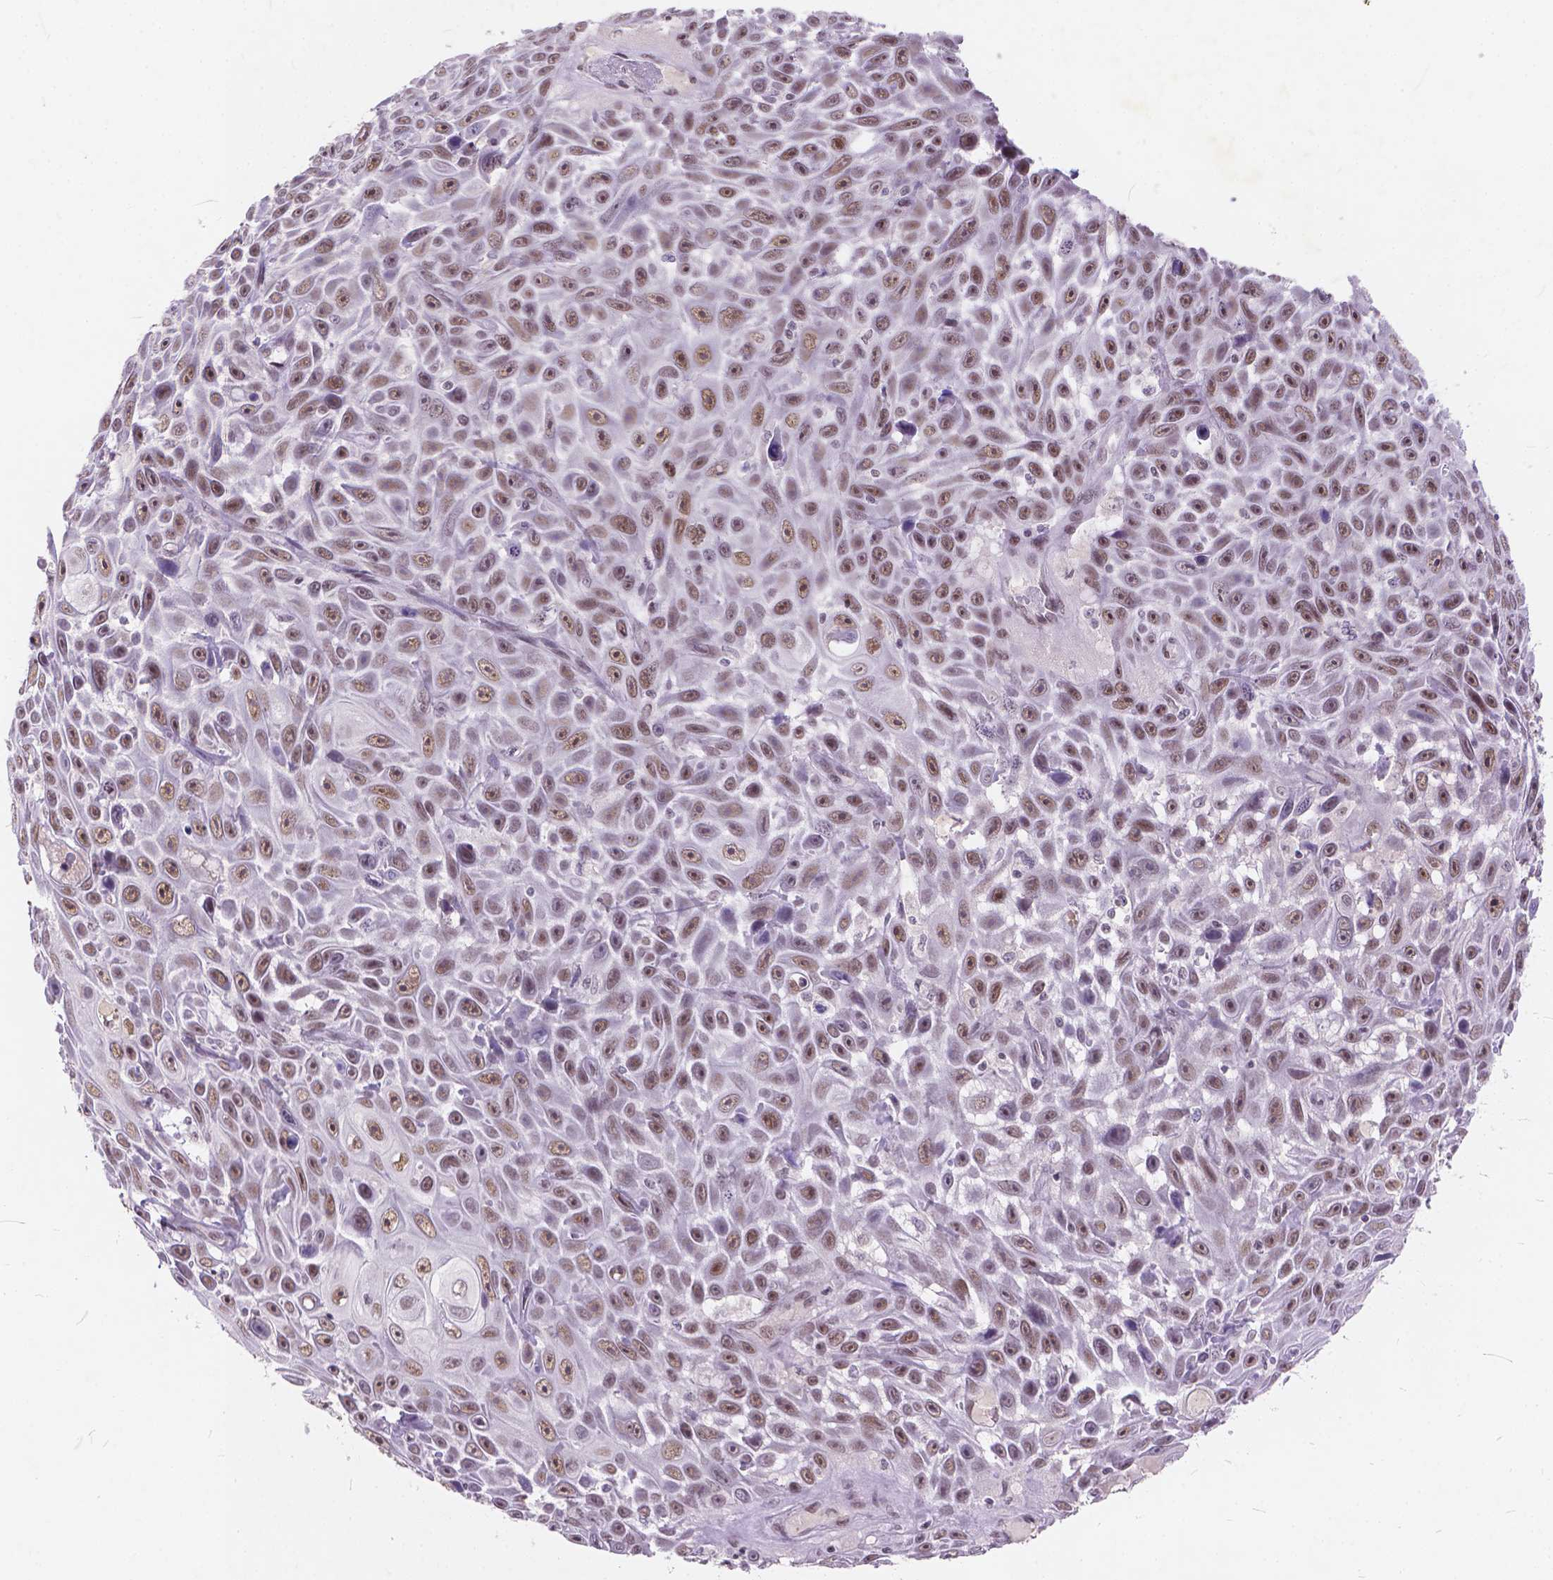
{"staining": {"intensity": "moderate", "quantity": ">75%", "location": "nuclear"}, "tissue": "skin cancer", "cell_type": "Tumor cells", "image_type": "cancer", "snomed": [{"axis": "morphology", "description": "Squamous cell carcinoma, NOS"}, {"axis": "topography", "description": "Skin"}], "caption": "Skin cancer tissue displays moderate nuclear staining in about >75% of tumor cells, visualized by immunohistochemistry.", "gene": "FAM53A", "patient": {"sex": "male", "age": 82}}